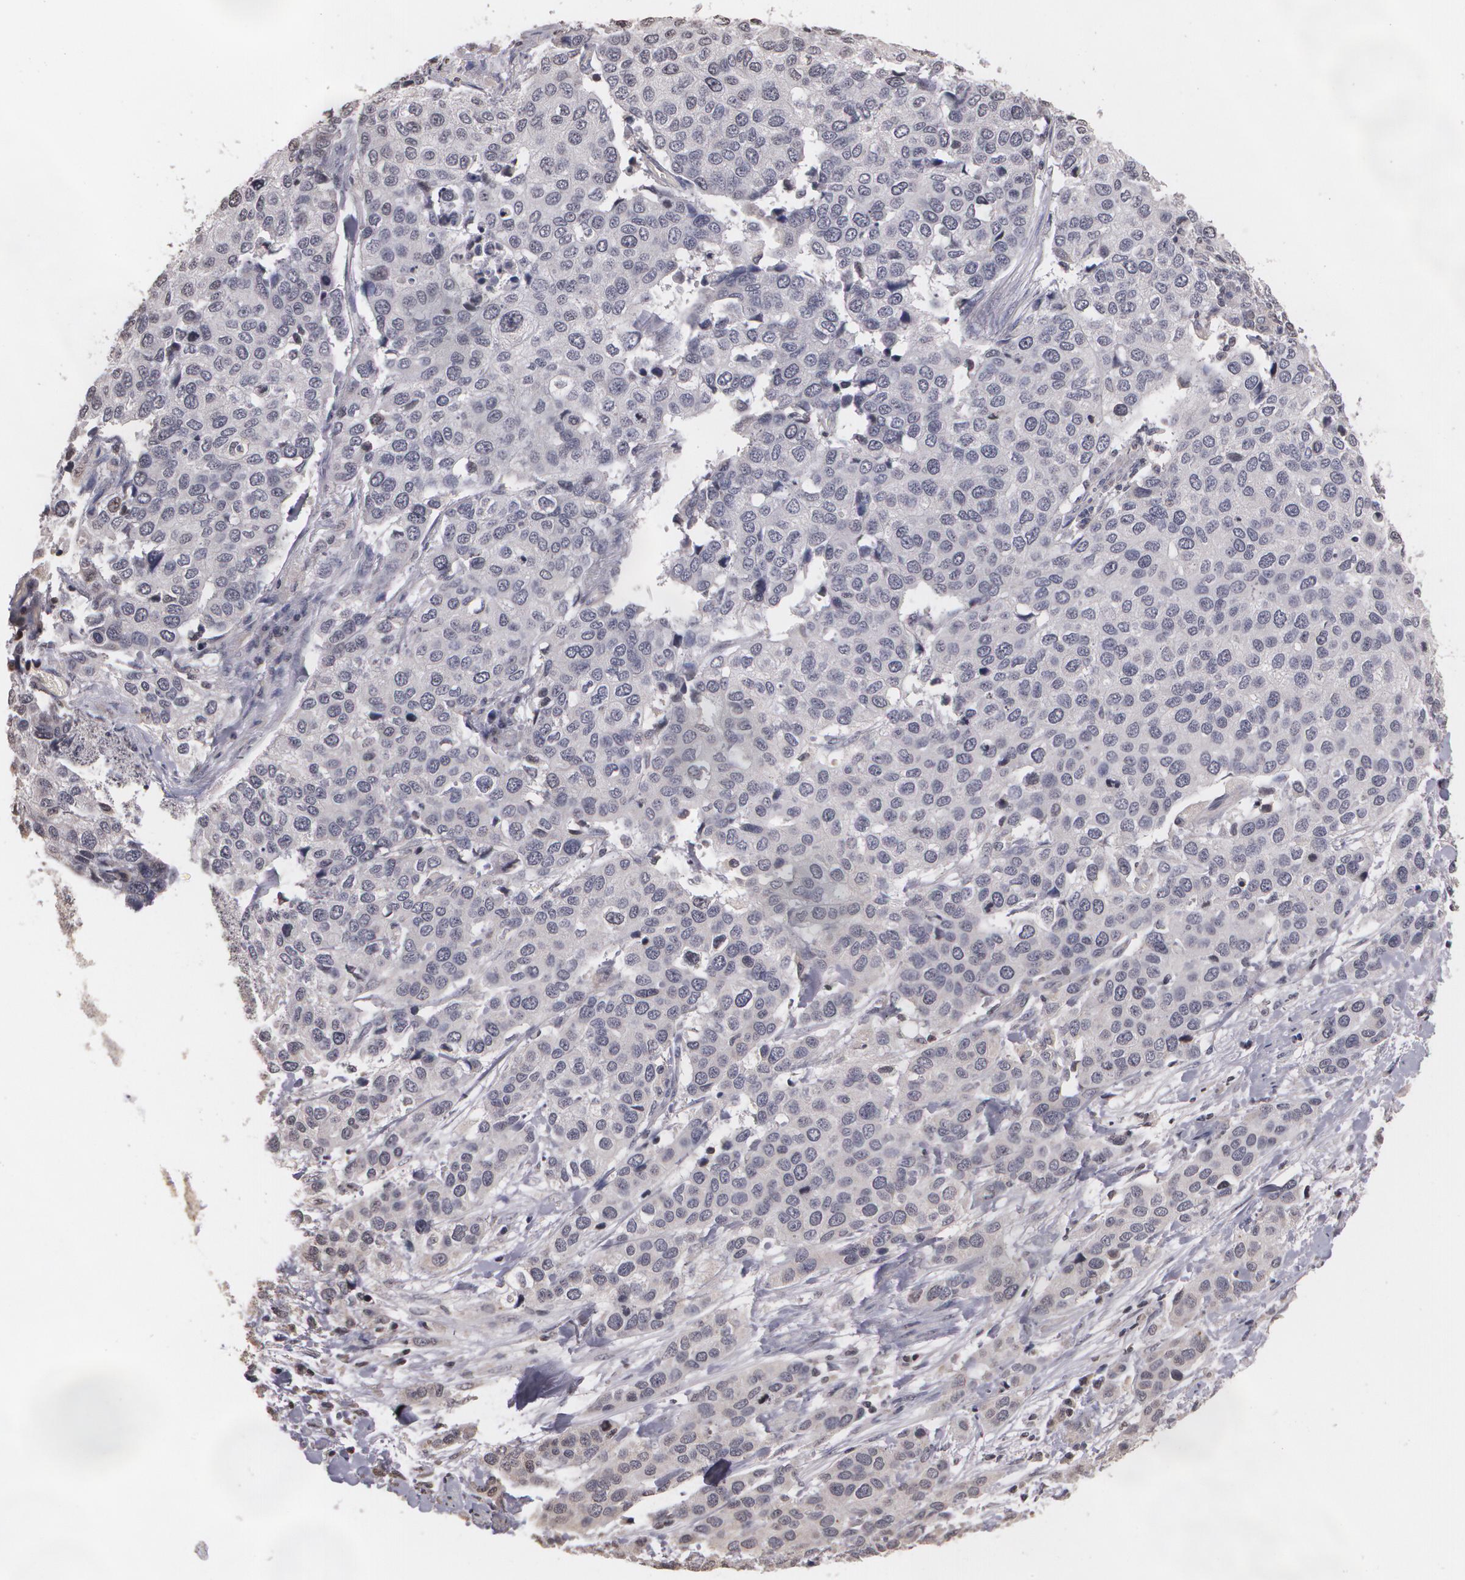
{"staining": {"intensity": "negative", "quantity": "none", "location": "none"}, "tissue": "cervical cancer", "cell_type": "Tumor cells", "image_type": "cancer", "snomed": [{"axis": "morphology", "description": "Squamous cell carcinoma, NOS"}, {"axis": "topography", "description": "Cervix"}], "caption": "This is a image of IHC staining of cervical squamous cell carcinoma, which shows no positivity in tumor cells. (DAB (3,3'-diaminobenzidine) immunohistochemistry (IHC) with hematoxylin counter stain).", "gene": "THRB", "patient": {"sex": "female", "age": 54}}